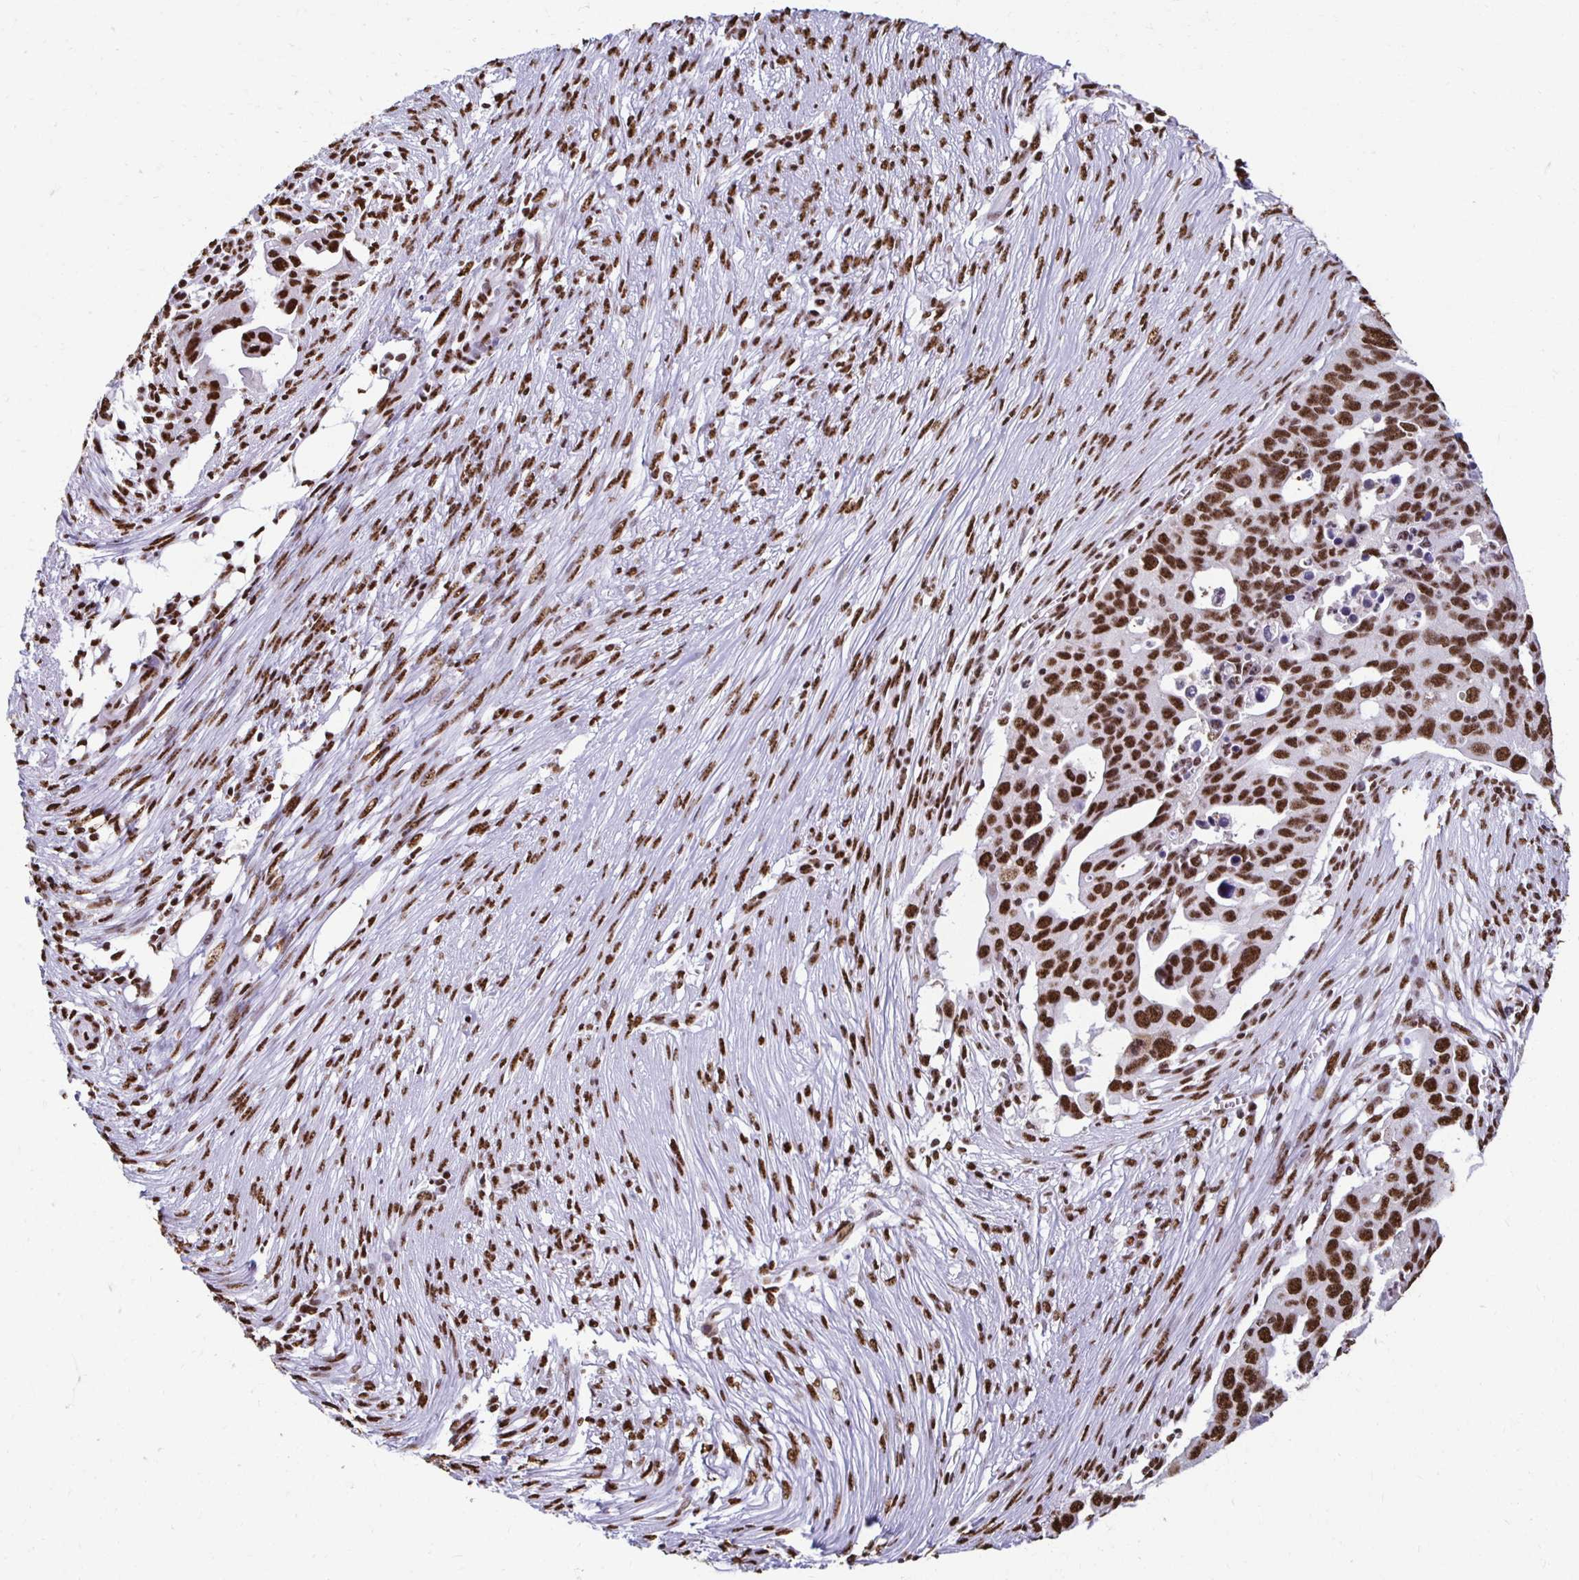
{"staining": {"intensity": "strong", "quantity": ">75%", "location": "nuclear"}, "tissue": "ovarian cancer", "cell_type": "Tumor cells", "image_type": "cancer", "snomed": [{"axis": "morphology", "description": "Carcinoma, endometroid"}, {"axis": "morphology", "description": "Cystadenocarcinoma, serous, NOS"}, {"axis": "topography", "description": "Ovary"}], "caption": "Immunohistochemical staining of ovarian serous cystadenocarcinoma demonstrates strong nuclear protein expression in about >75% of tumor cells. (DAB (3,3'-diaminobenzidine) IHC with brightfield microscopy, high magnification).", "gene": "NONO", "patient": {"sex": "female", "age": 45}}